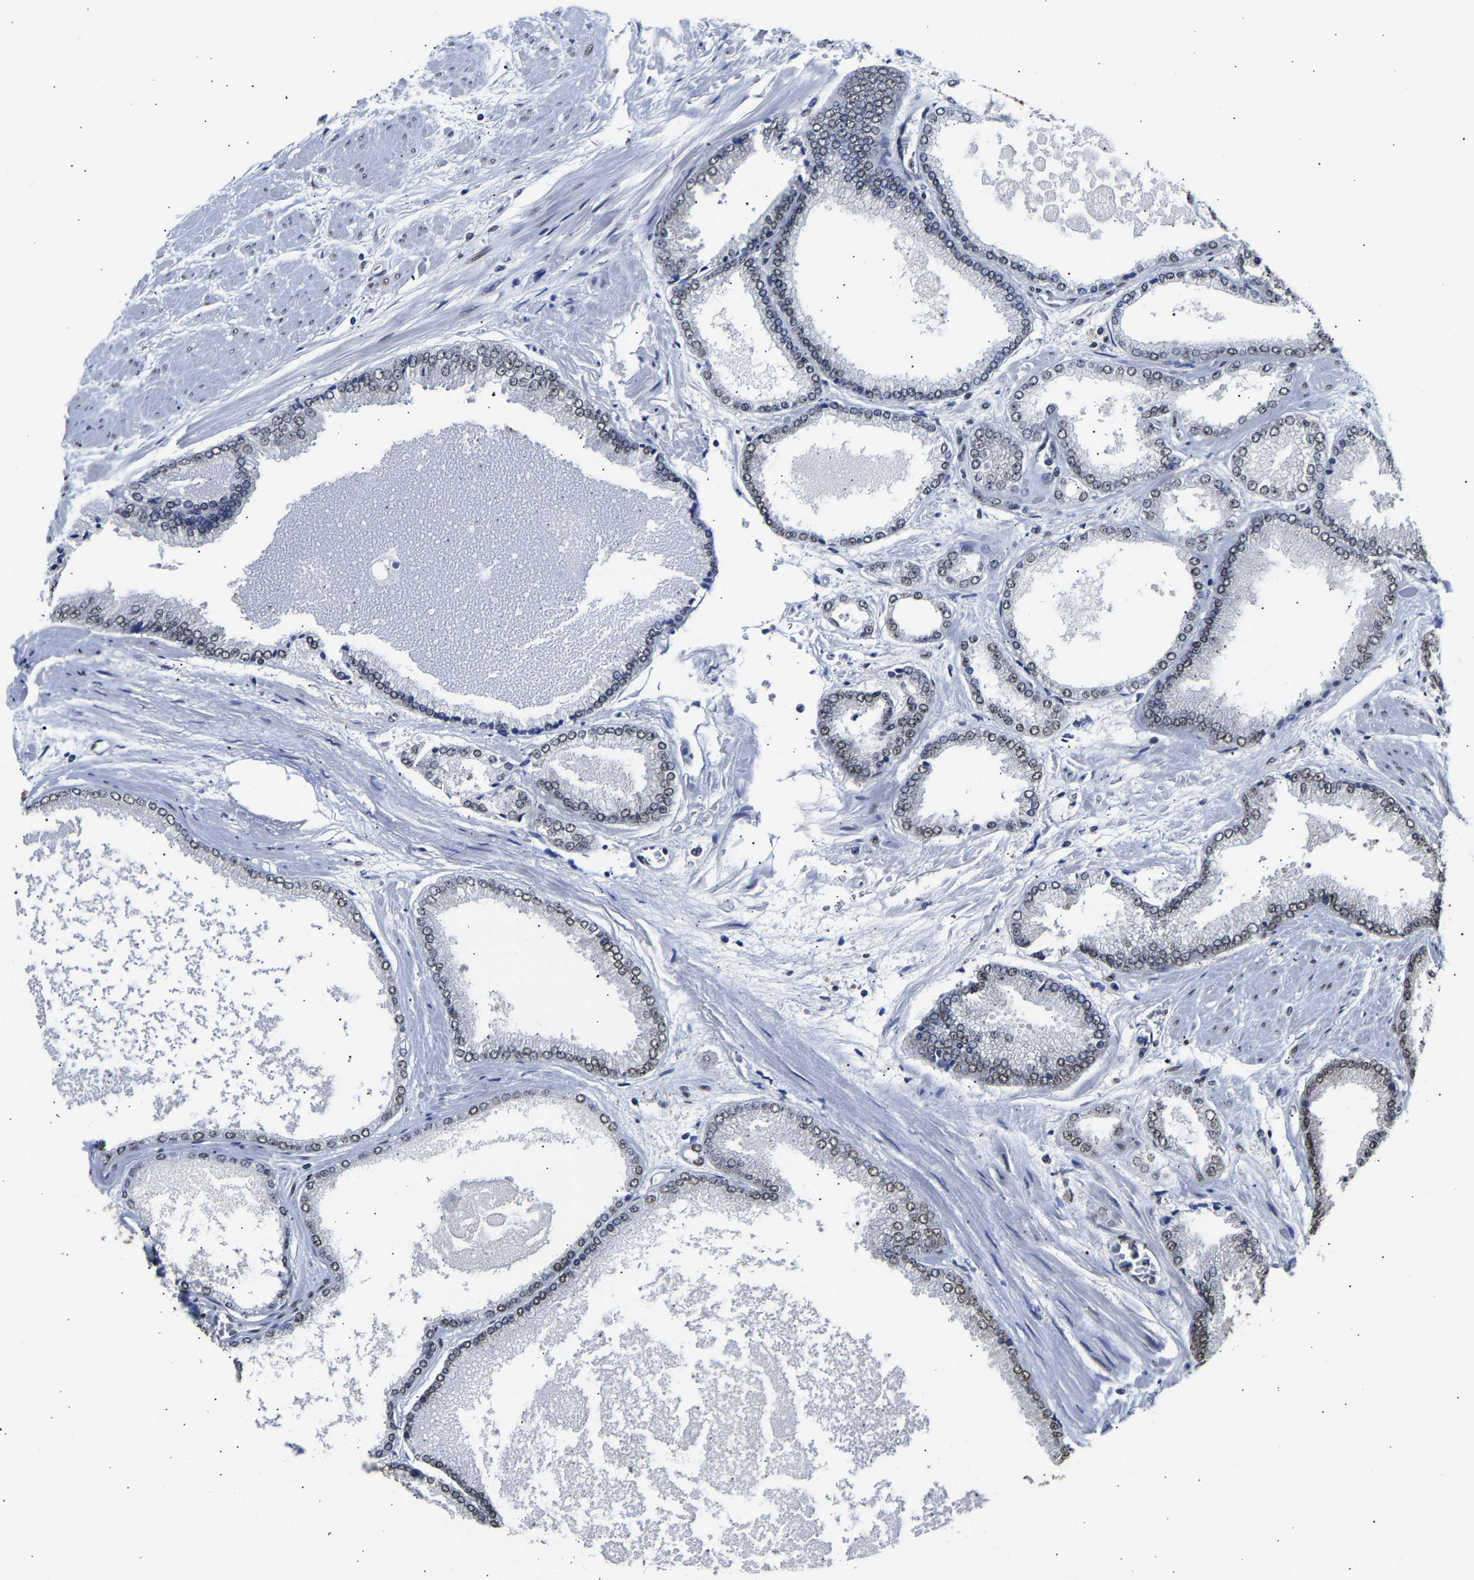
{"staining": {"intensity": "moderate", "quantity": "25%-75%", "location": "nuclear"}, "tissue": "prostate cancer", "cell_type": "Tumor cells", "image_type": "cancer", "snomed": [{"axis": "morphology", "description": "Adenocarcinoma, High grade"}, {"axis": "topography", "description": "Prostate"}], "caption": "Immunohistochemistry of human prostate adenocarcinoma (high-grade) shows medium levels of moderate nuclear expression in about 25%-75% of tumor cells.", "gene": "PSIP1", "patient": {"sex": "male", "age": 61}}